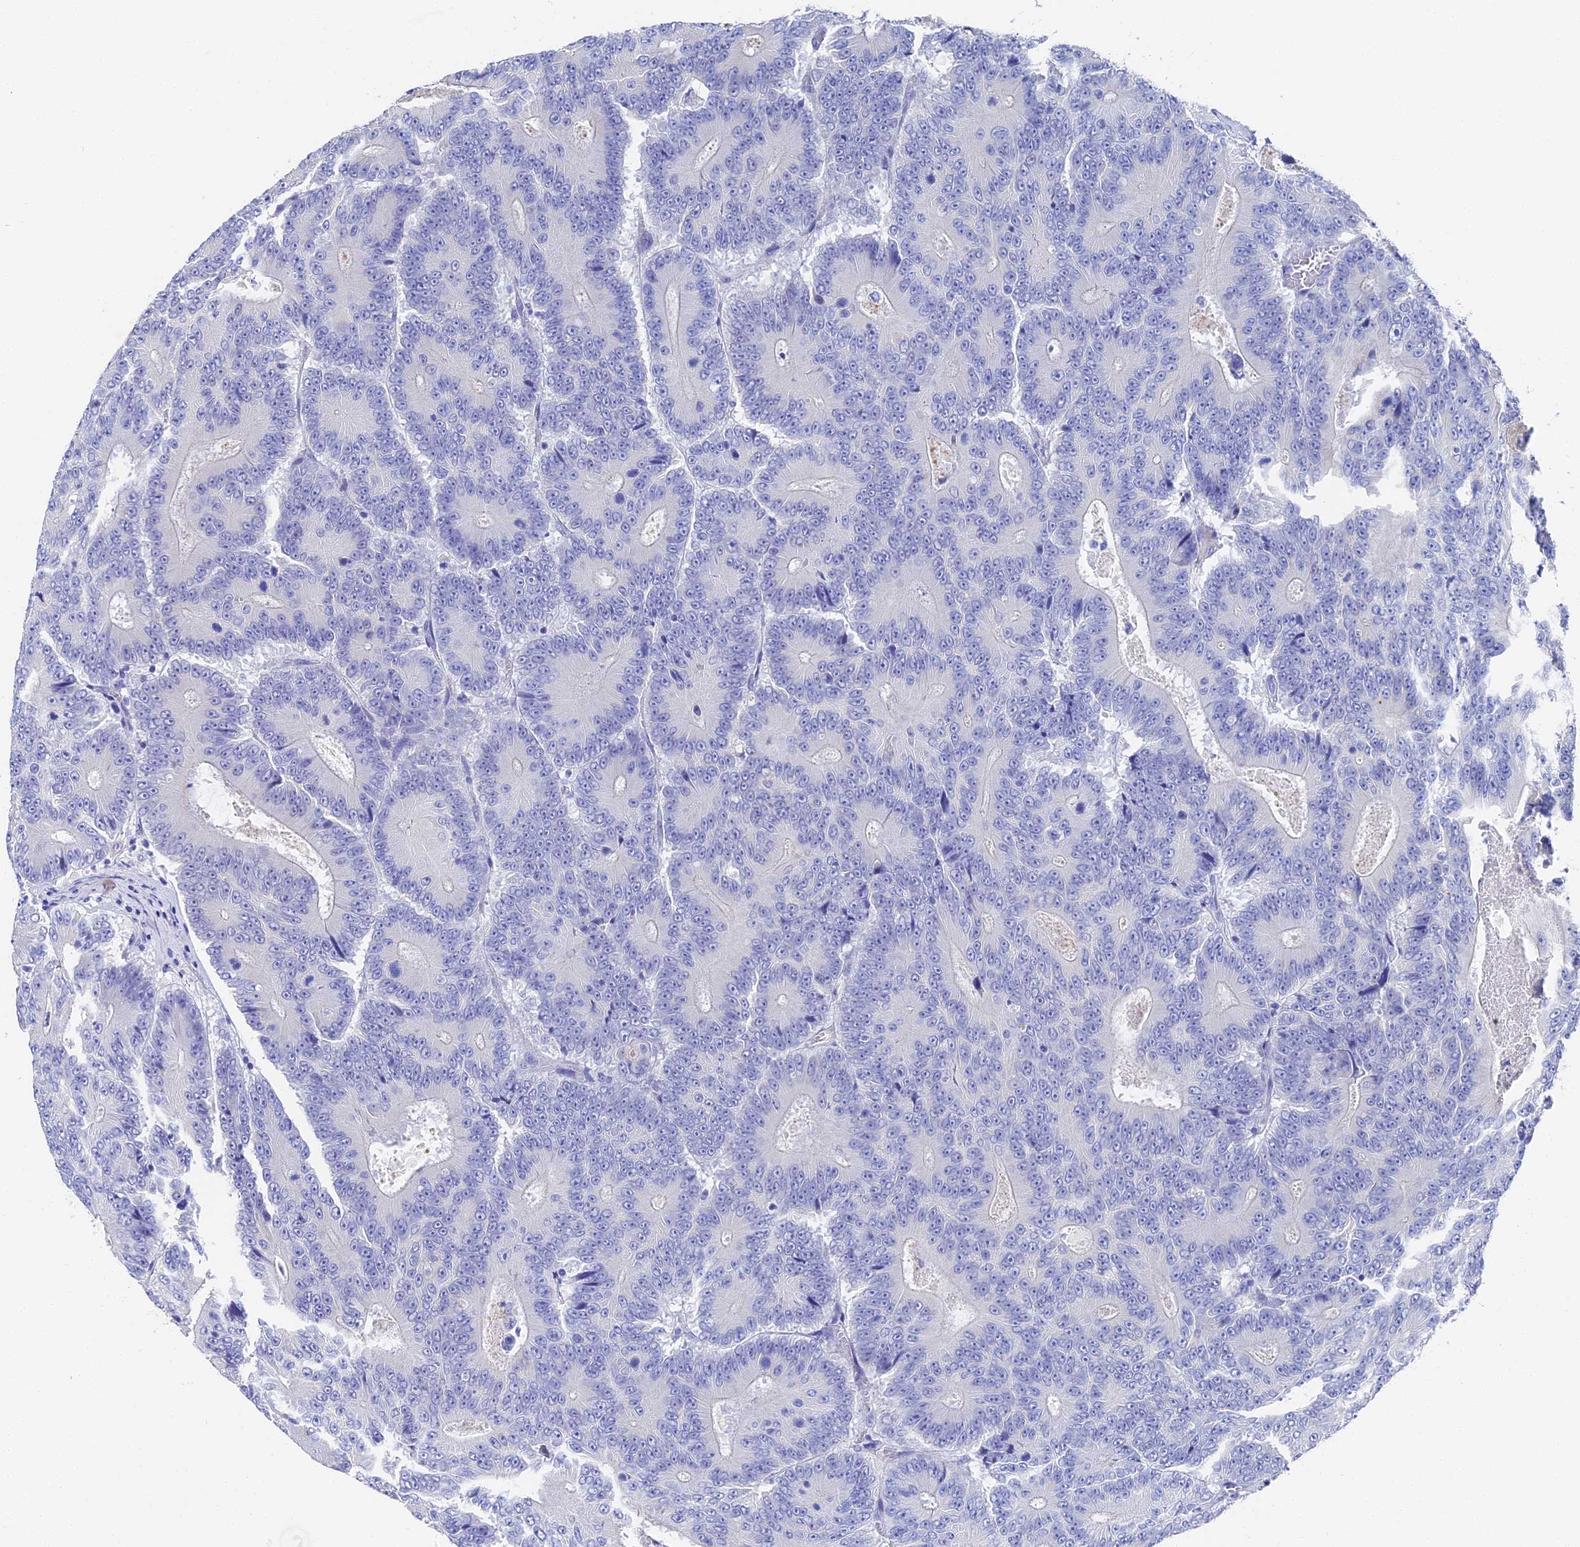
{"staining": {"intensity": "negative", "quantity": "none", "location": "none"}, "tissue": "colorectal cancer", "cell_type": "Tumor cells", "image_type": "cancer", "snomed": [{"axis": "morphology", "description": "Adenocarcinoma, NOS"}, {"axis": "topography", "description": "Colon"}], "caption": "Immunohistochemical staining of human colorectal cancer (adenocarcinoma) reveals no significant staining in tumor cells.", "gene": "VPS33B", "patient": {"sex": "male", "age": 83}}